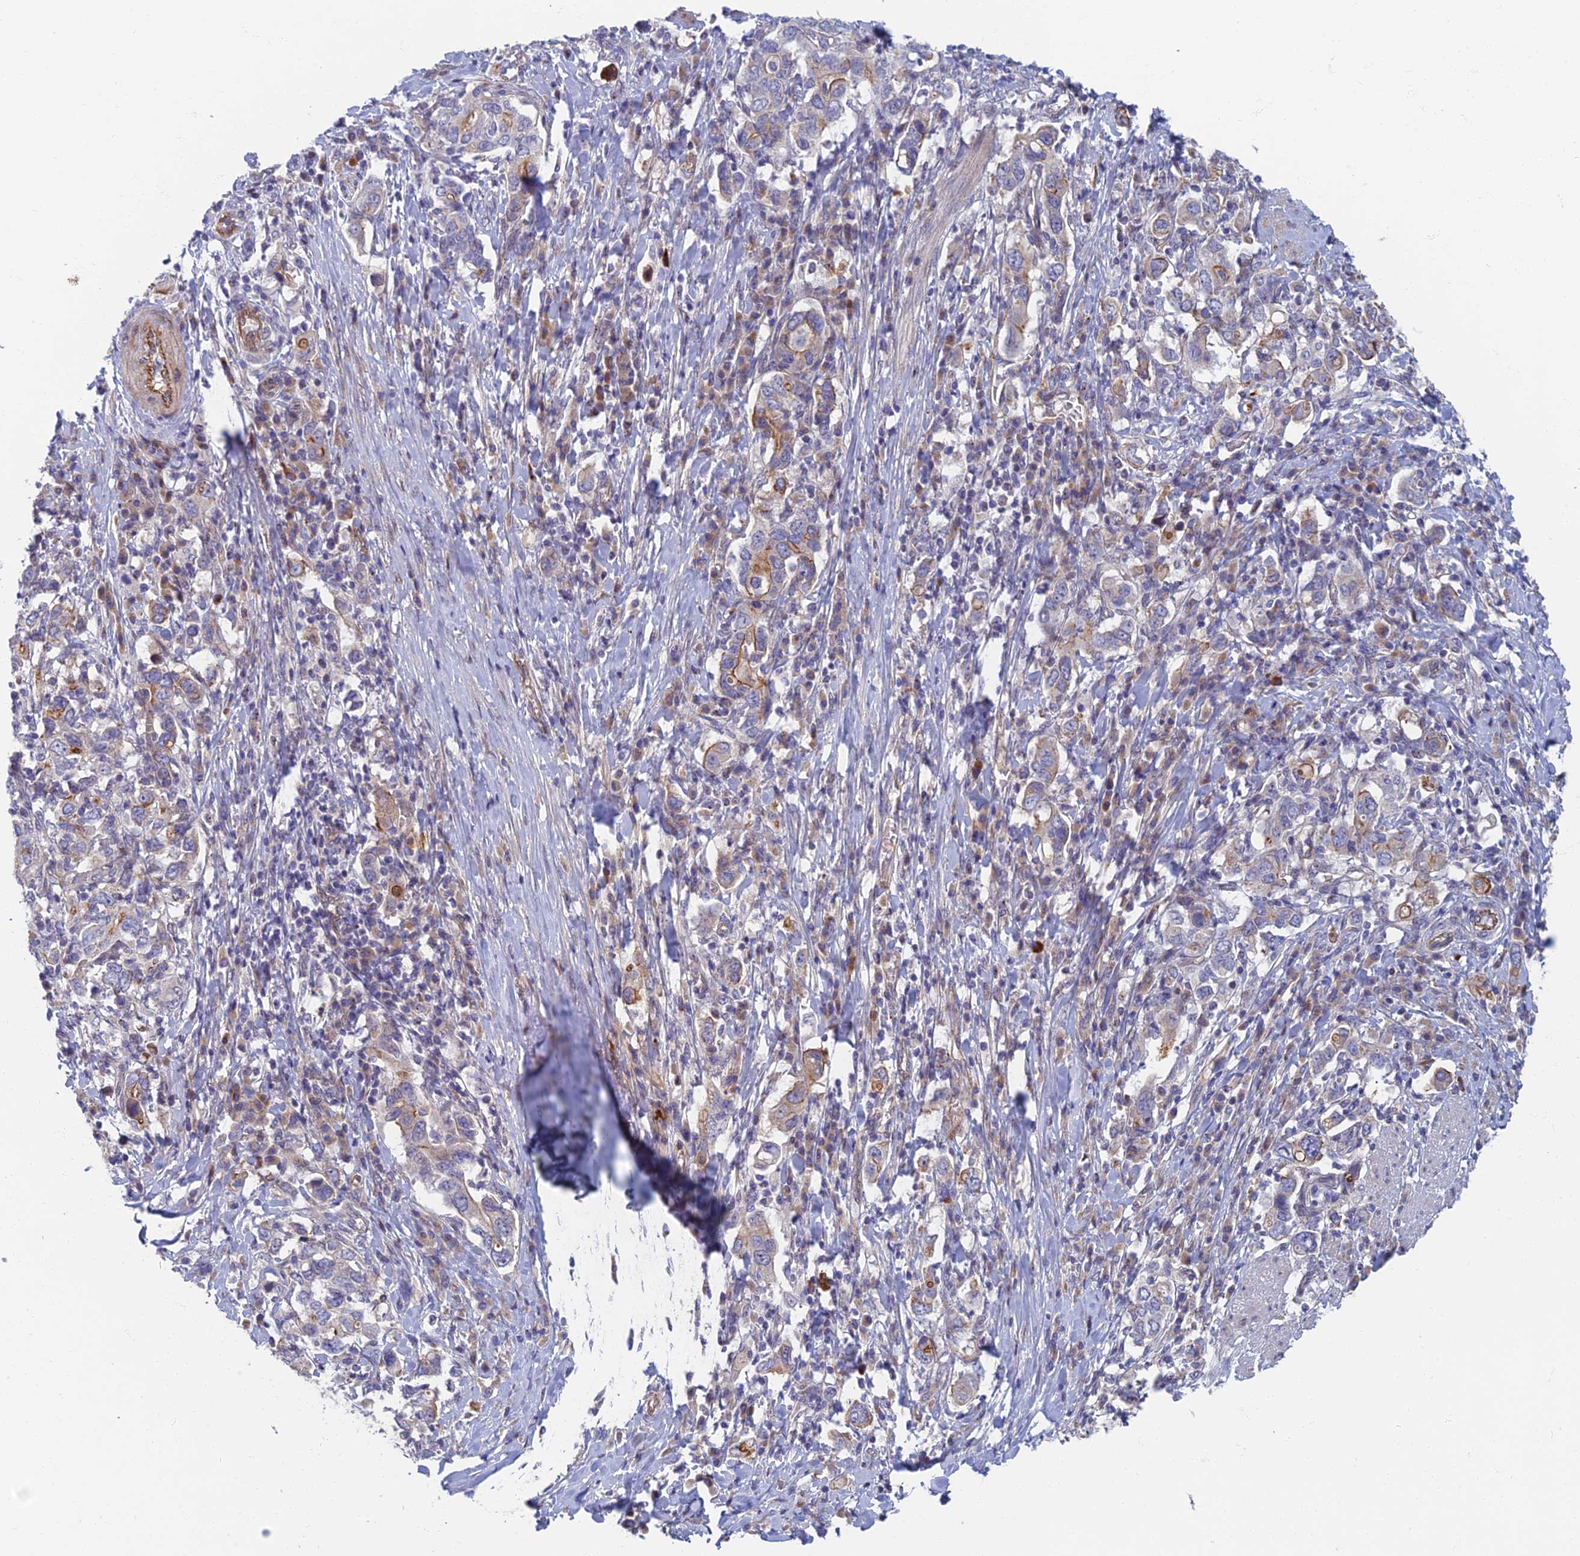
{"staining": {"intensity": "moderate", "quantity": "<25%", "location": "cytoplasmic/membranous"}, "tissue": "stomach cancer", "cell_type": "Tumor cells", "image_type": "cancer", "snomed": [{"axis": "morphology", "description": "Adenocarcinoma, NOS"}, {"axis": "topography", "description": "Stomach, upper"}, {"axis": "topography", "description": "Stomach"}], "caption": "Tumor cells reveal low levels of moderate cytoplasmic/membranous staining in about <25% of cells in stomach cancer. (DAB (3,3'-diaminobenzidine) = brown stain, brightfield microscopy at high magnification).", "gene": "RHBDL2", "patient": {"sex": "male", "age": 62}}